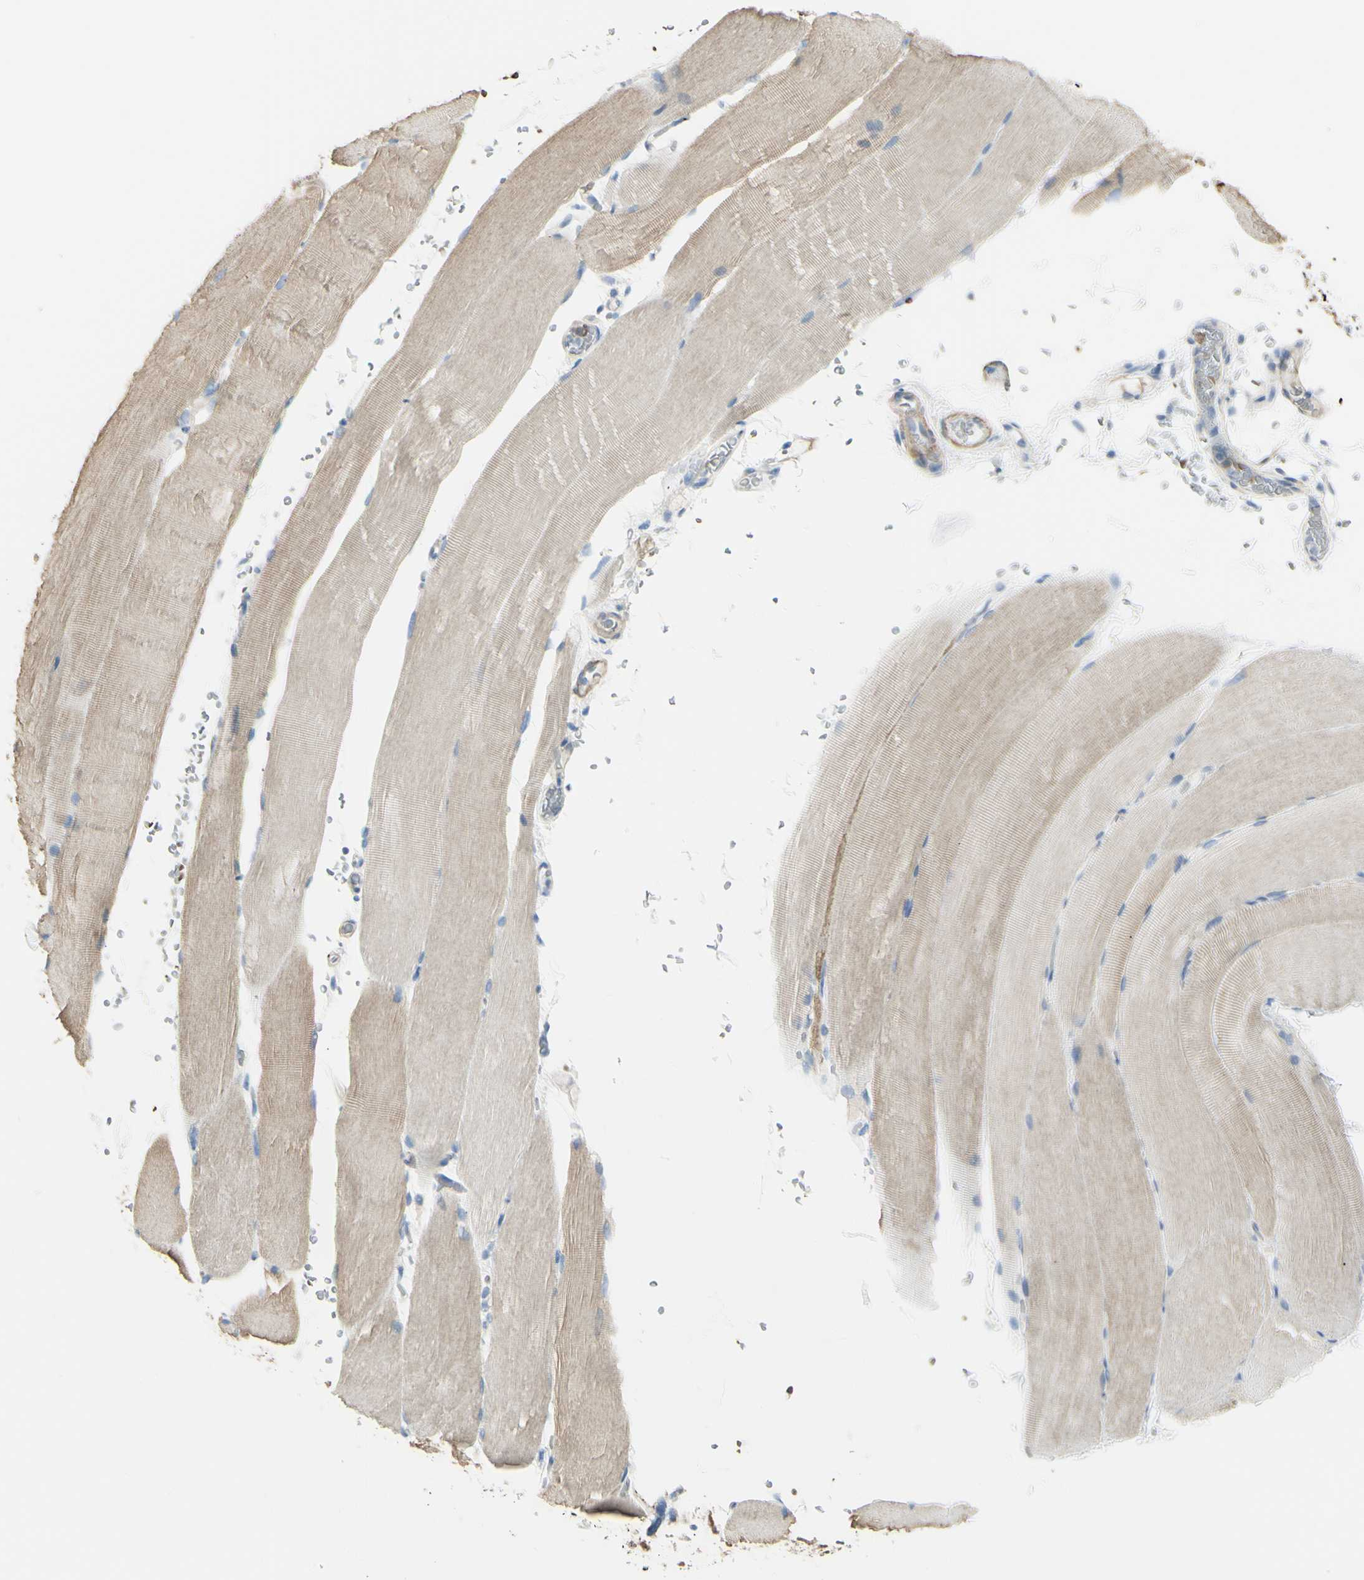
{"staining": {"intensity": "weak", "quantity": "25%-75%", "location": "cytoplasmic/membranous"}, "tissue": "skeletal muscle", "cell_type": "Myocytes", "image_type": "normal", "snomed": [{"axis": "morphology", "description": "Normal tissue, NOS"}, {"axis": "topography", "description": "Skeletal muscle"}, {"axis": "topography", "description": "Parathyroid gland"}], "caption": "This is a histology image of IHC staining of unremarkable skeletal muscle, which shows weak staining in the cytoplasmic/membranous of myocytes.", "gene": "NCBP2L", "patient": {"sex": "female", "age": 37}}